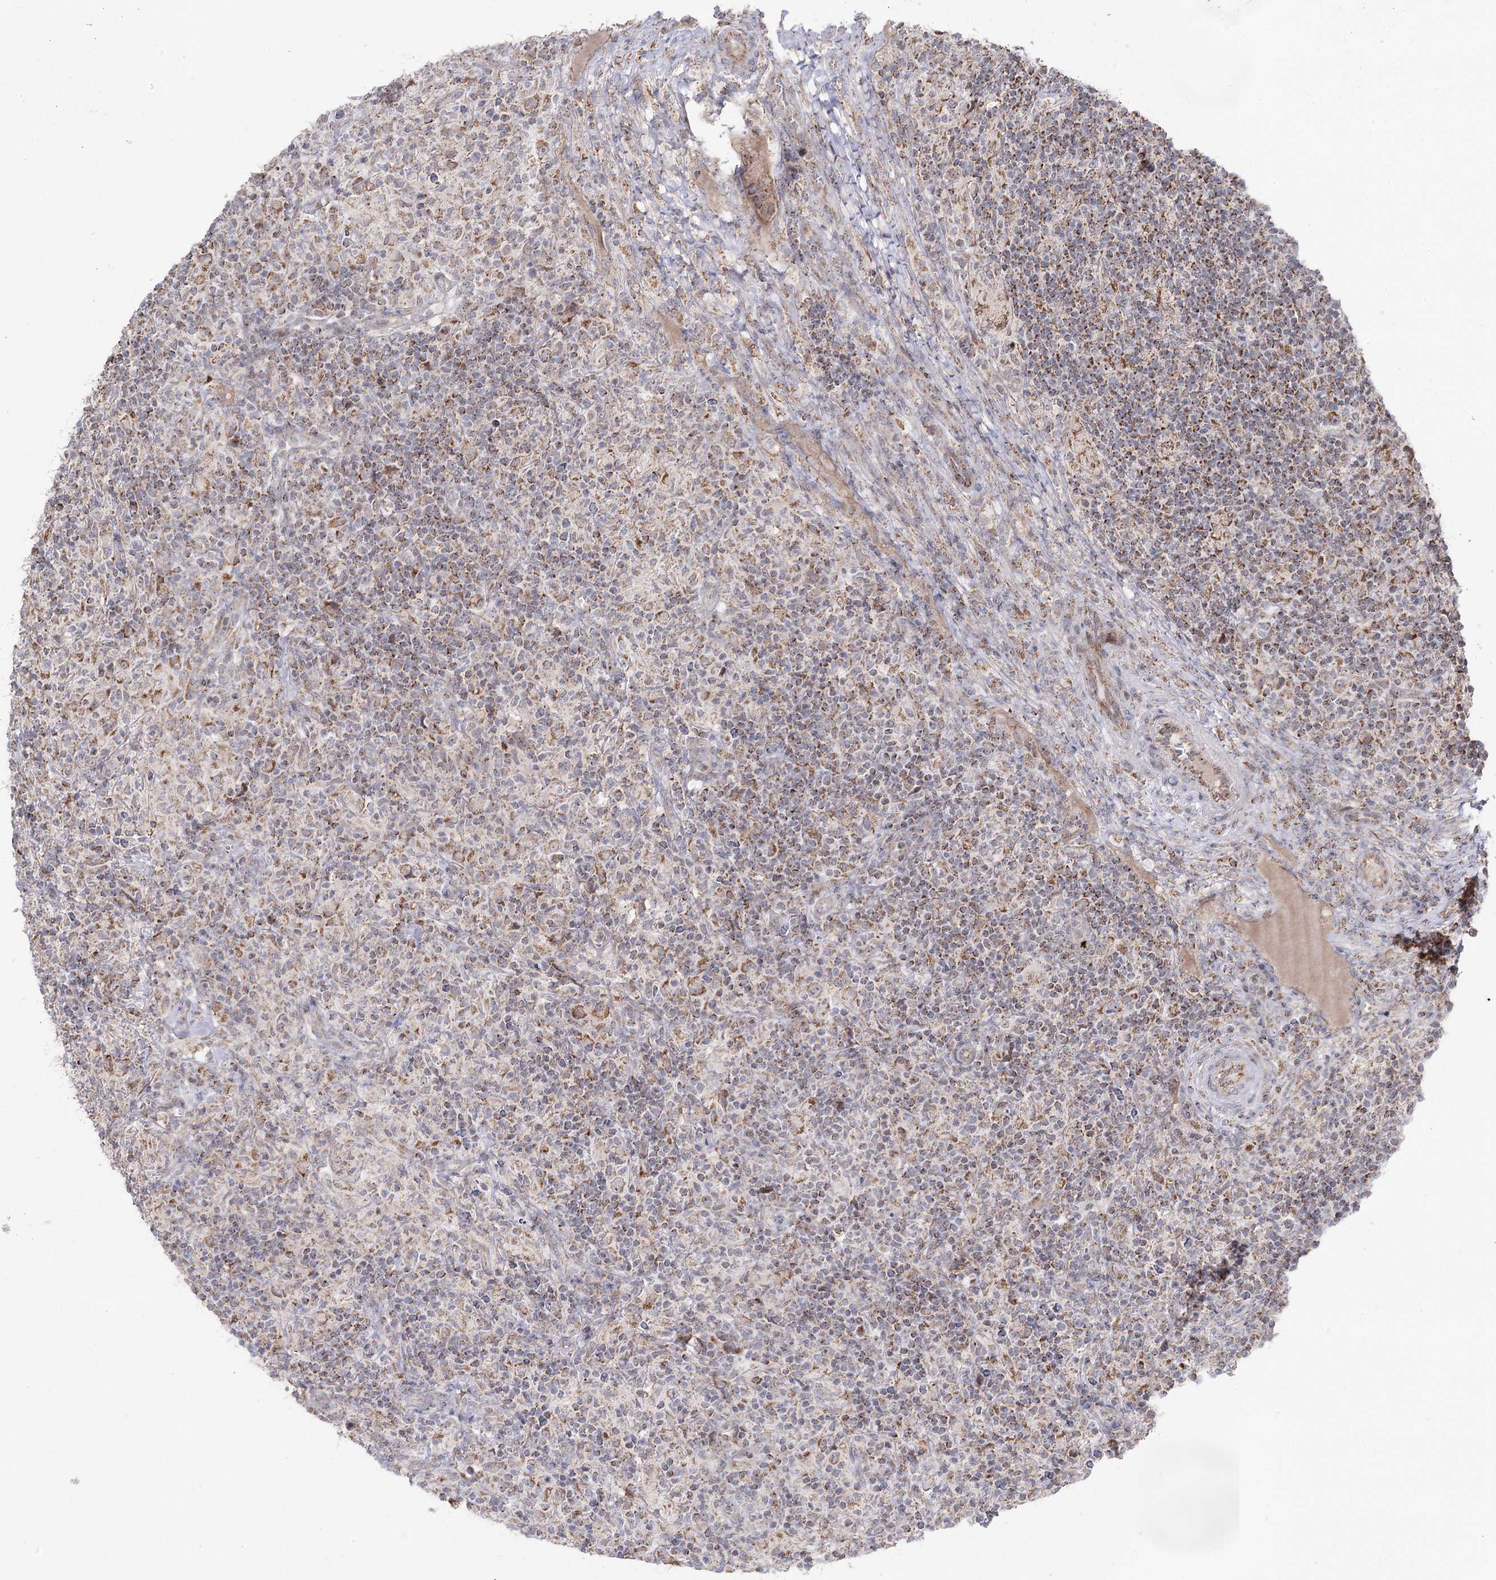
{"staining": {"intensity": "moderate", "quantity": ">75%", "location": "cytoplasmic/membranous"}, "tissue": "lymphoma", "cell_type": "Tumor cells", "image_type": "cancer", "snomed": [{"axis": "morphology", "description": "Hodgkin's disease, NOS"}, {"axis": "topography", "description": "Lymph node"}], "caption": "A medium amount of moderate cytoplasmic/membranous positivity is seen in about >75% of tumor cells in Hodgkin's disease tissue. (Brightfield microscopy of DAB IHC at high magnification).", "gene": "CBR4", "patient": {"sex": "male", "age": 70}}